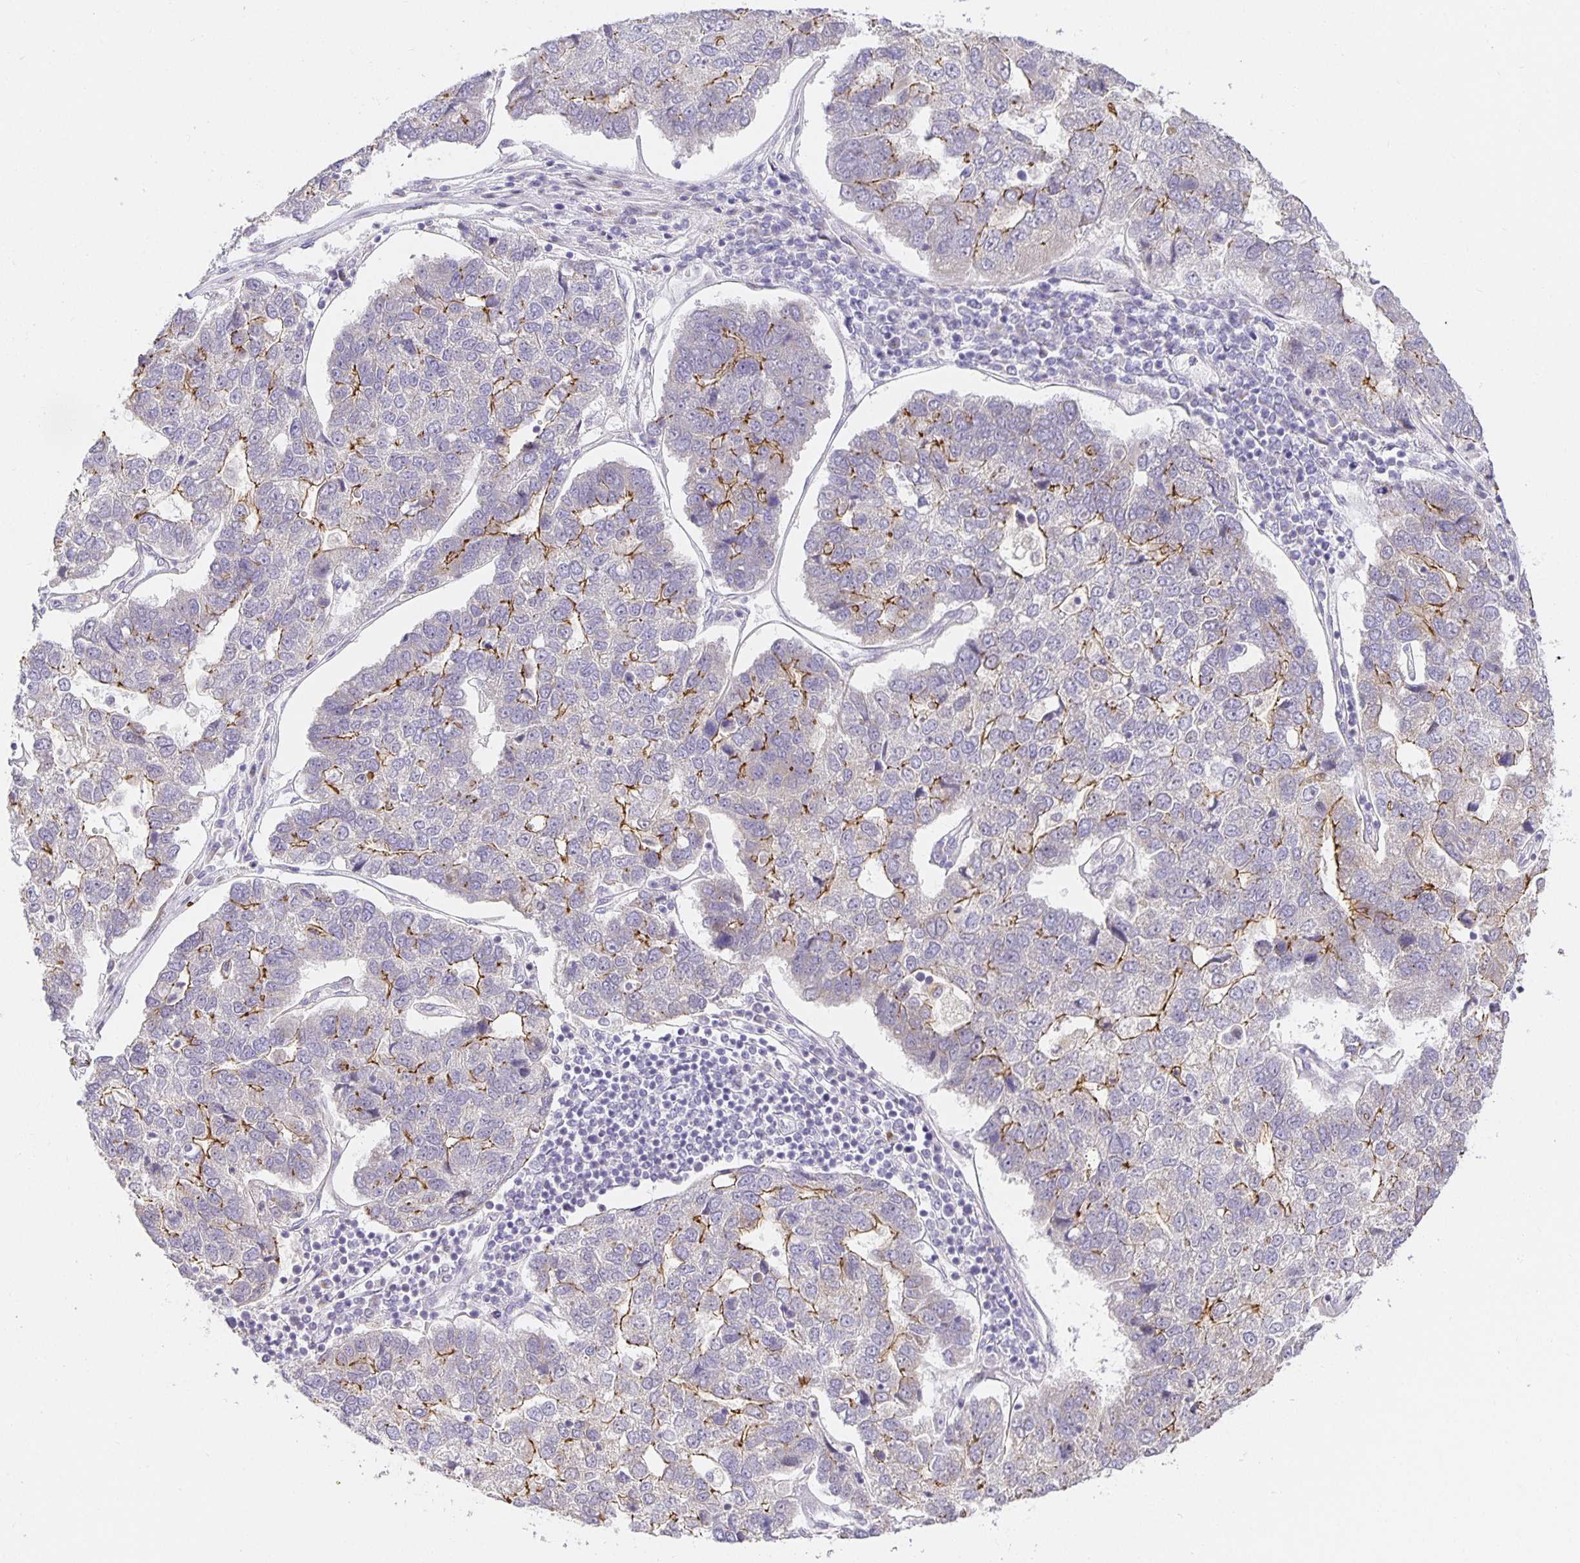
{"staining": {"intensity": "moderate", "quantity": "25%-75%", "location": "cytoplasmic/membranous"}, "tissue": "pancreatic cancer", "cell_type": "Tumor cells", "image_type": "cancer", "snomed": [{"axis": "morphology", "description": "Adenocarcinoma, NOS"}, {"axis": "topography", "description": "Pancreas"}], "caption": "Adenocarcinoma (pancreatic) was stained to show a protein in brown. There is medium levels of moderate cytoplasmic/membranous staining in approximately 25%-75% of tumor cells.", "gene": "TJP3", "patient": {"sex": "female", "age": 61}}